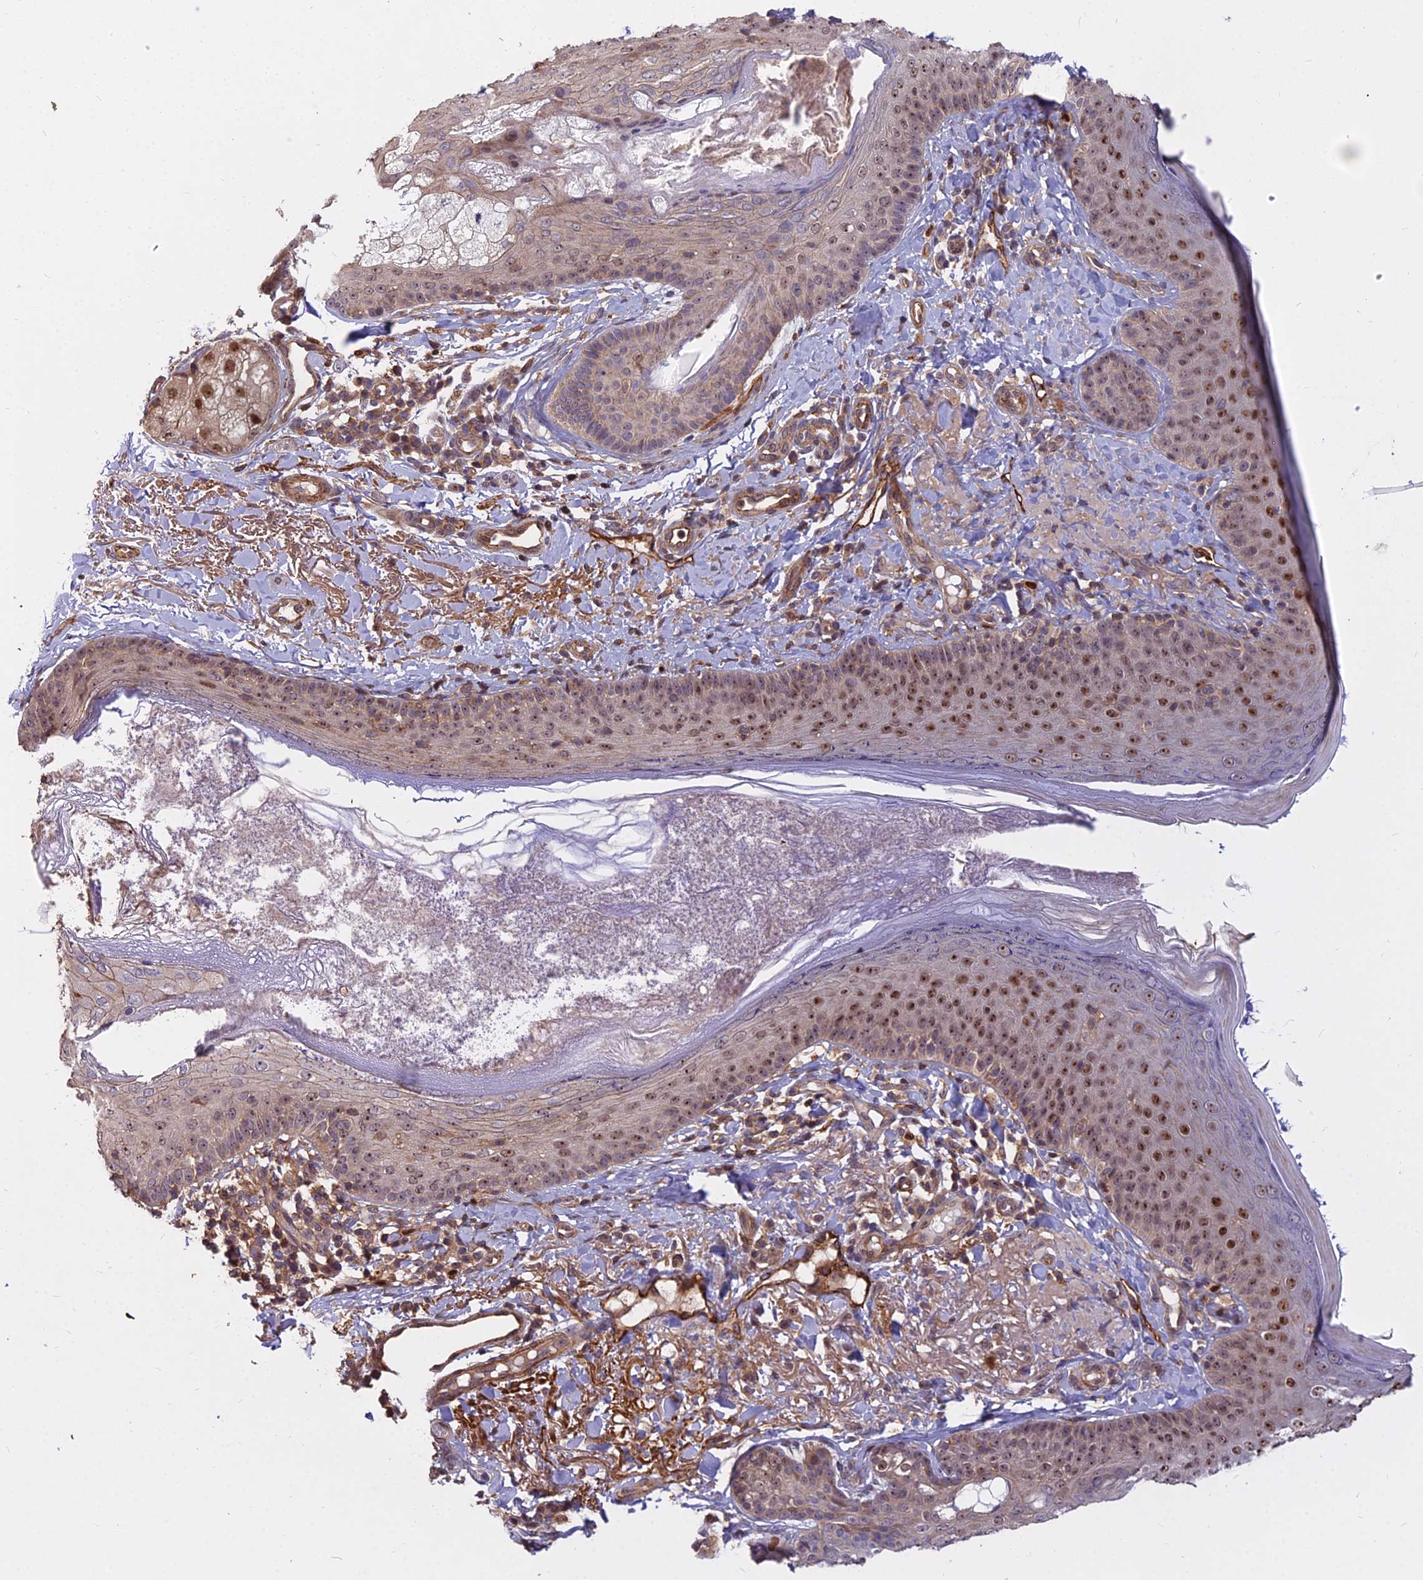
{"staining": {"intensity": "moderate", "quantity": ">75%", "location": "cytoplasmic/membranous,nuclear"}, "tissue": "skin", "cell_type": "Fibroblasts", "image_type": "normal", "snomed": [{"axis": "morphology", "description": "Normal tissue, NOS"}, {"axis": "topography", "description": "Skin"}], "caption": "The histopathology image shows a brown stain indicating the presence of a protein in the cytoplasmic/membranous,nuclear of fibroblasts in skin.", "gene": "TCEA3", "patient": {"sex": "male", "age": 57}}